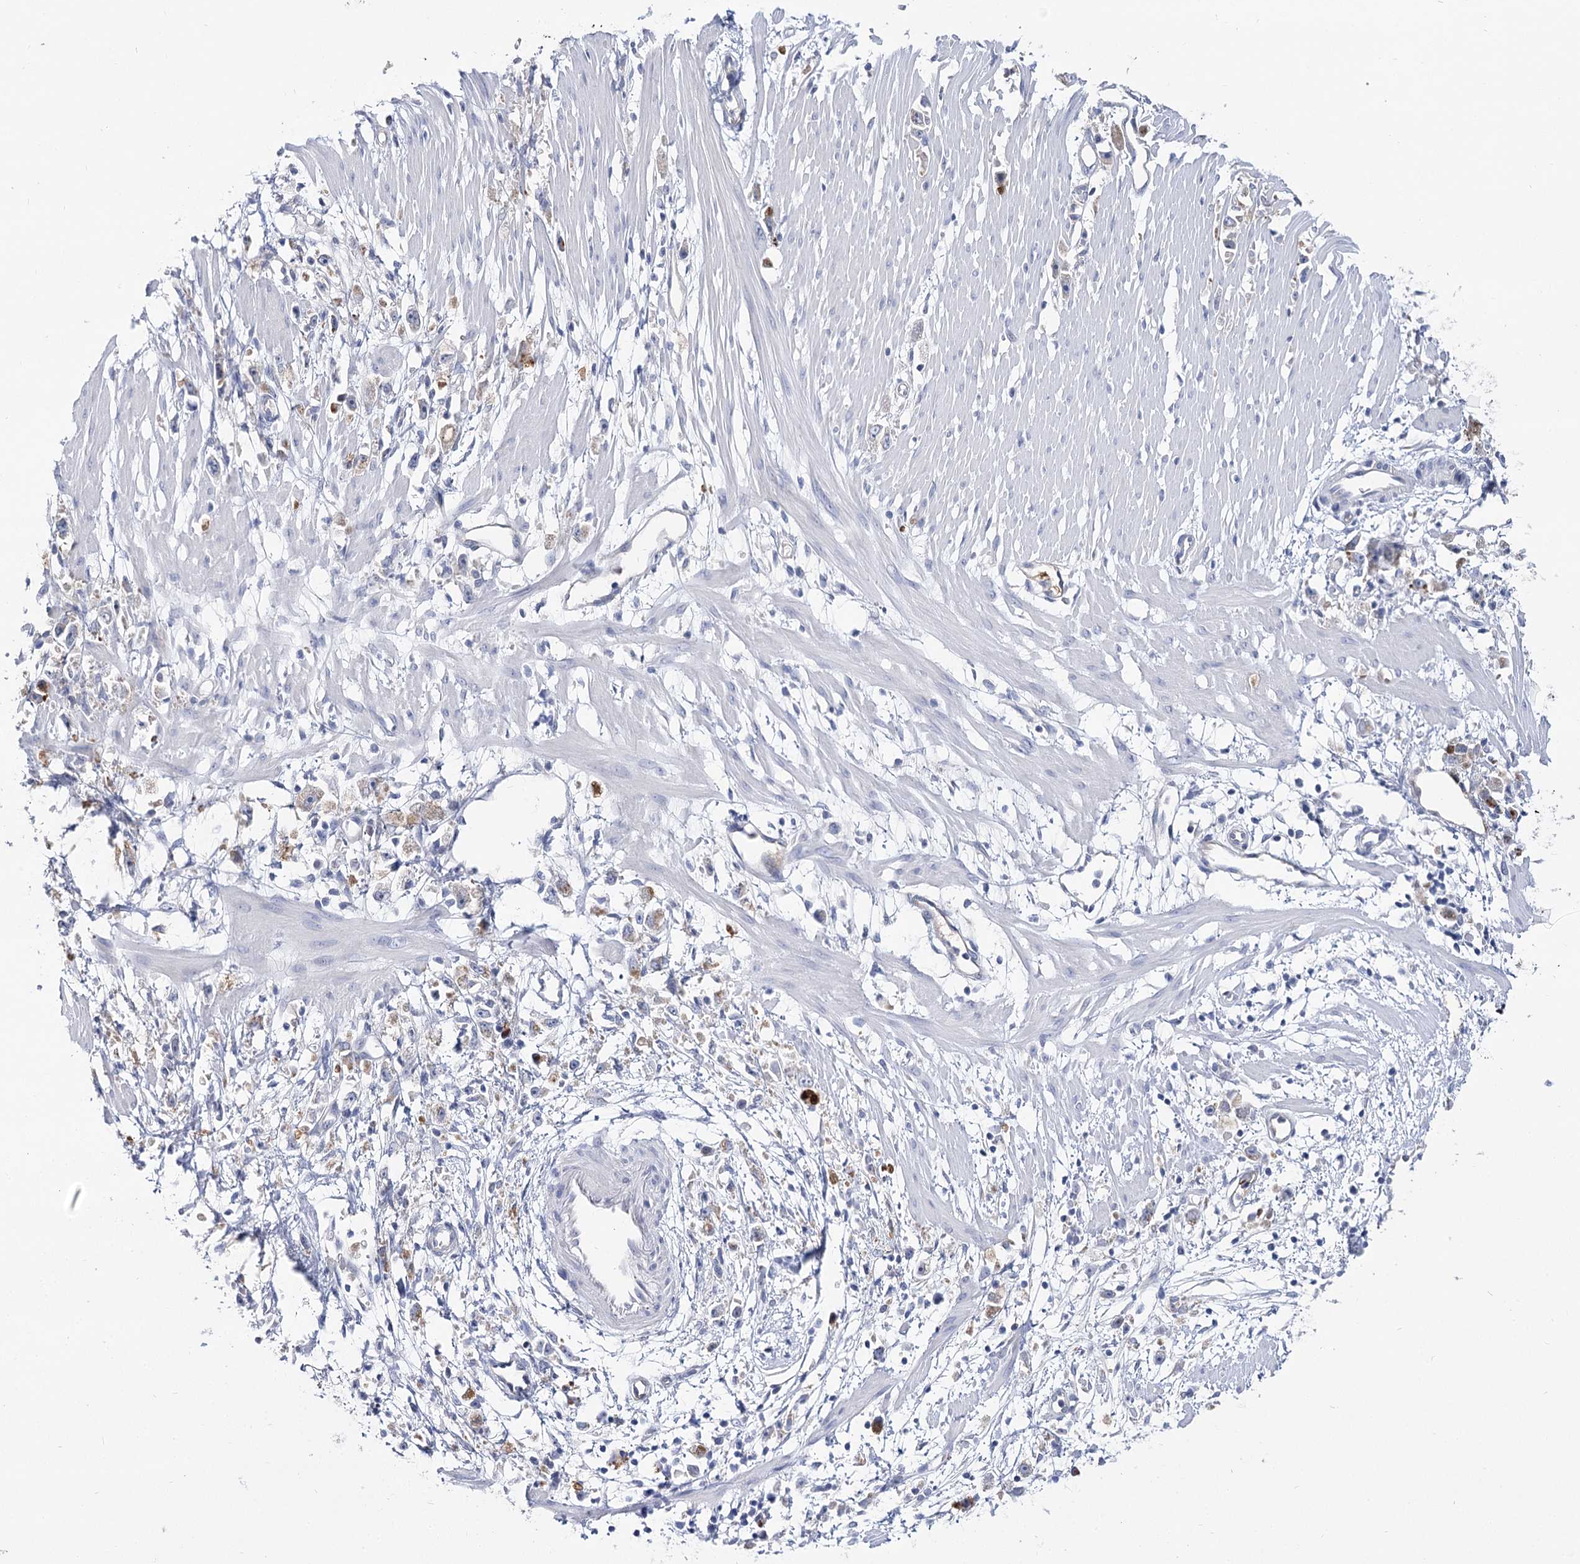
{"staining": {"intensity": "negative", "quantity": "none", "location": "none"}, "tissue": "stomach cancer", "cell_type": "Tumor cells", "image_type": "cancer", "snomed": [{"axis": "morphology", "description": "Adenocarcinoma, NOS"}, {"axis": "topography", "description": "Stomach"}], "caption": "Immunohistochemical staining of stomach adenocarcinoma demonstrates no significant positivity in tumor cells.", "gene": "UGP2", "patient": {"sex": "female", "age": 59}}